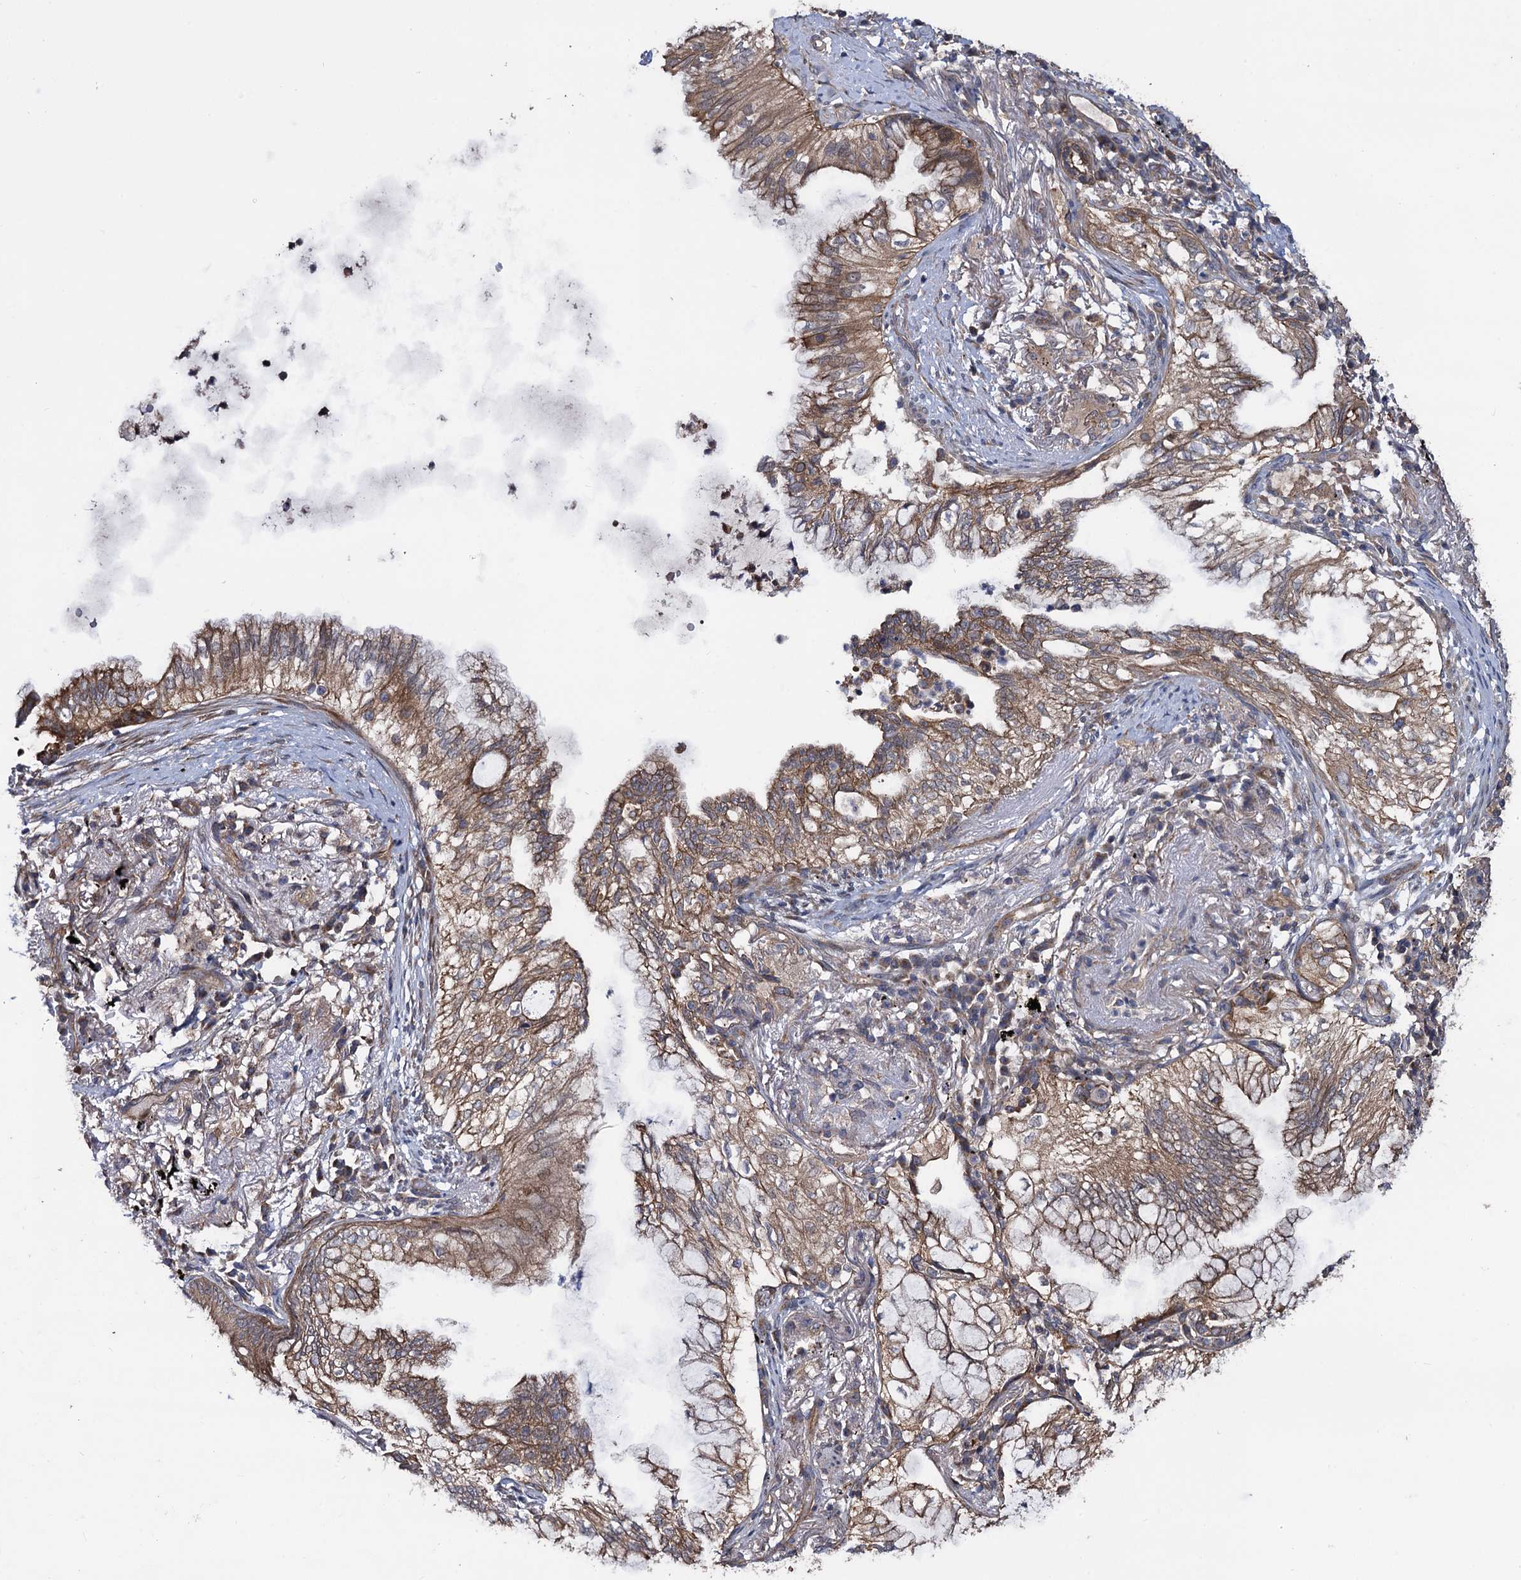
{"staining": {"intensity": "moderate", "quantity": ">75%", "location": "cytoplasmic/membranous"}, "tissue": "lung cancer", "cell_type": "Tumor cells", "image_type": "cancer", "snomed": [{"axis": "morphology", "description": "Adenocarcinoma, NOS"}, {"axis": "topography", "description": "Lung"}], "caption": "Immunohistochemistry (IHC) image of neoplastic tissue: human lung cancer stained using IHC reveals medium levels of moderate protein expression localized specifically in the cytoplasmic/membranous of tumor cells, appearing as a cytoplasmic/membranous brown color.", "gene": "HAUS1", "patient": {"sex": "female", "age": 70}}